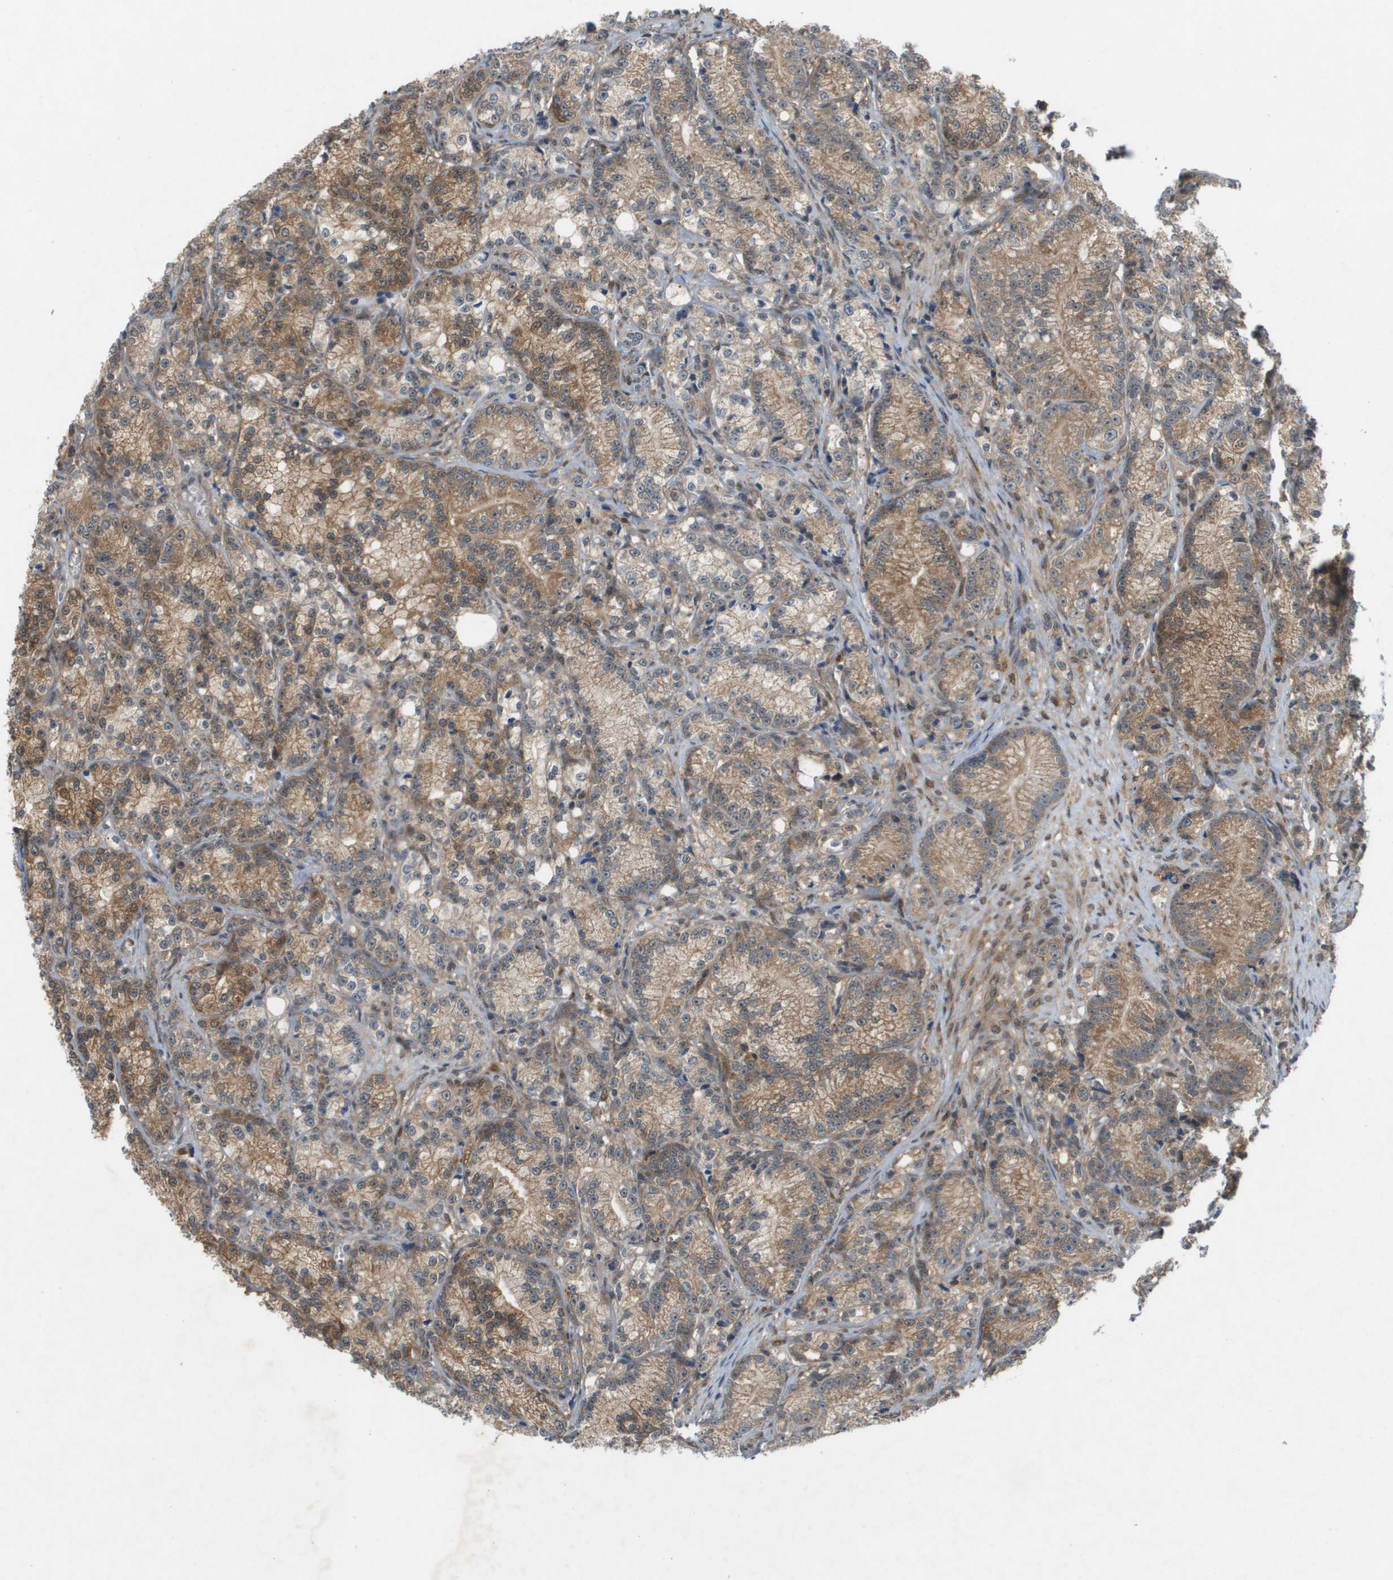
{"staining": {"intensity": "moderate", "quantity": ">75%", "location": "cytoplasmic/membranous"}, "tissue": "prostate cancer", "cell_type": "Tumor cells", "image_type": "cancer", "snomed": [{"axis": "morphology", "description": "Adenocarcinoma, Low grade"}, {"axis": "topography", "description": "Prostate"}], "caption": "IHC photomicrograph of neoplastic tissue: human prostate cancer stained using immunohistochemistry shows medium levels of moderate protein expression localized specifically in the cytoplasmic/membranous of tumor cells, appearing as a cytoplasmic/membranous brown color.", "gene": "PALD1", "patient": {"sex": "male", "age": 89}}